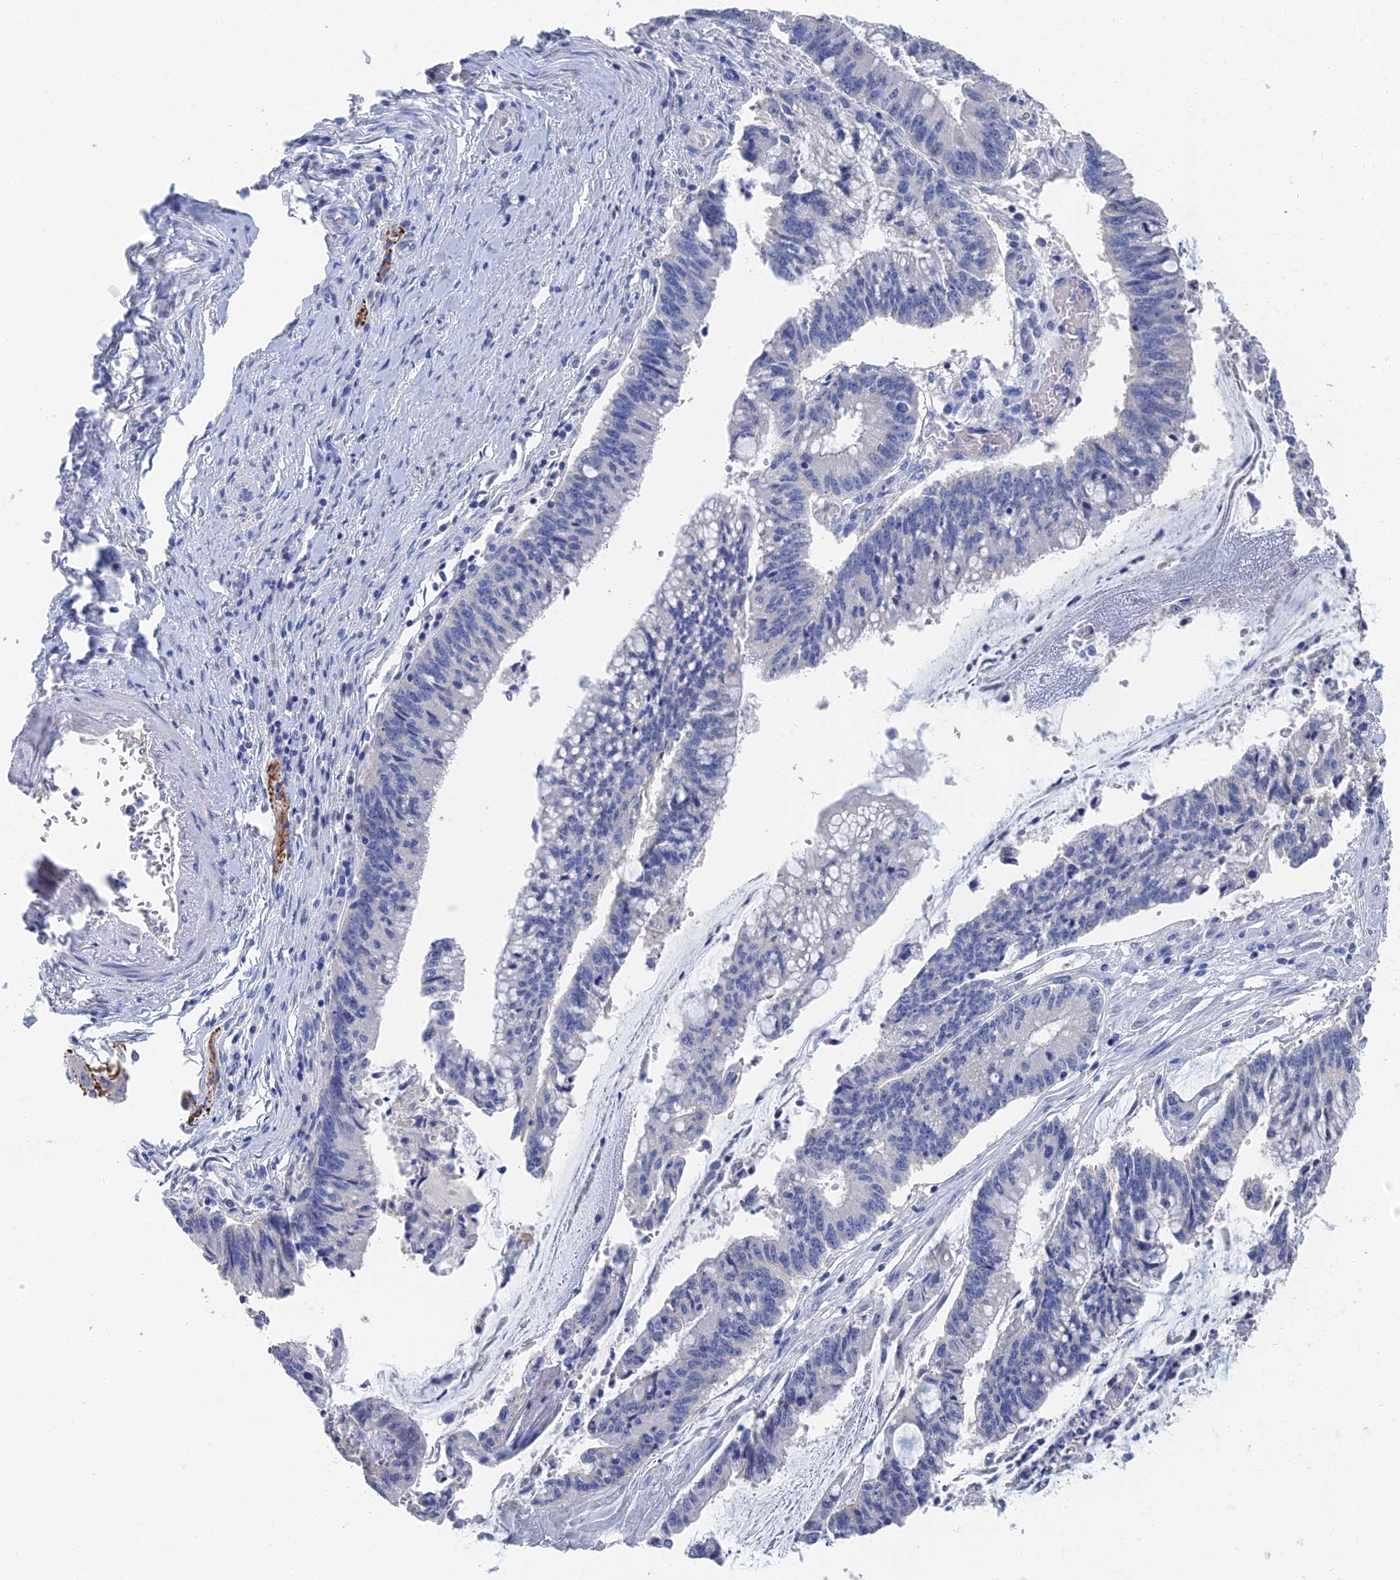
{"staining": {"intensity": "negative", "quantity": "none", "location": "none"}, "tissue": "pancreatic cancer", "cell_type": "Tumor cells", "image_type": "cancer", "snomed": [{"axis": "morphology", "description": "Adenocarcinoma, NOS"}, {"axis": "topography", "description": "Pancreas"}], "caption": "An IHC histopathology image of pancreatic adenocarcinoma is shown. There is no staining in tumor cells of pancreatic adenocarcinoma.", "gene": "GFAP", "patient": {"sex": "female", "age": 50}}